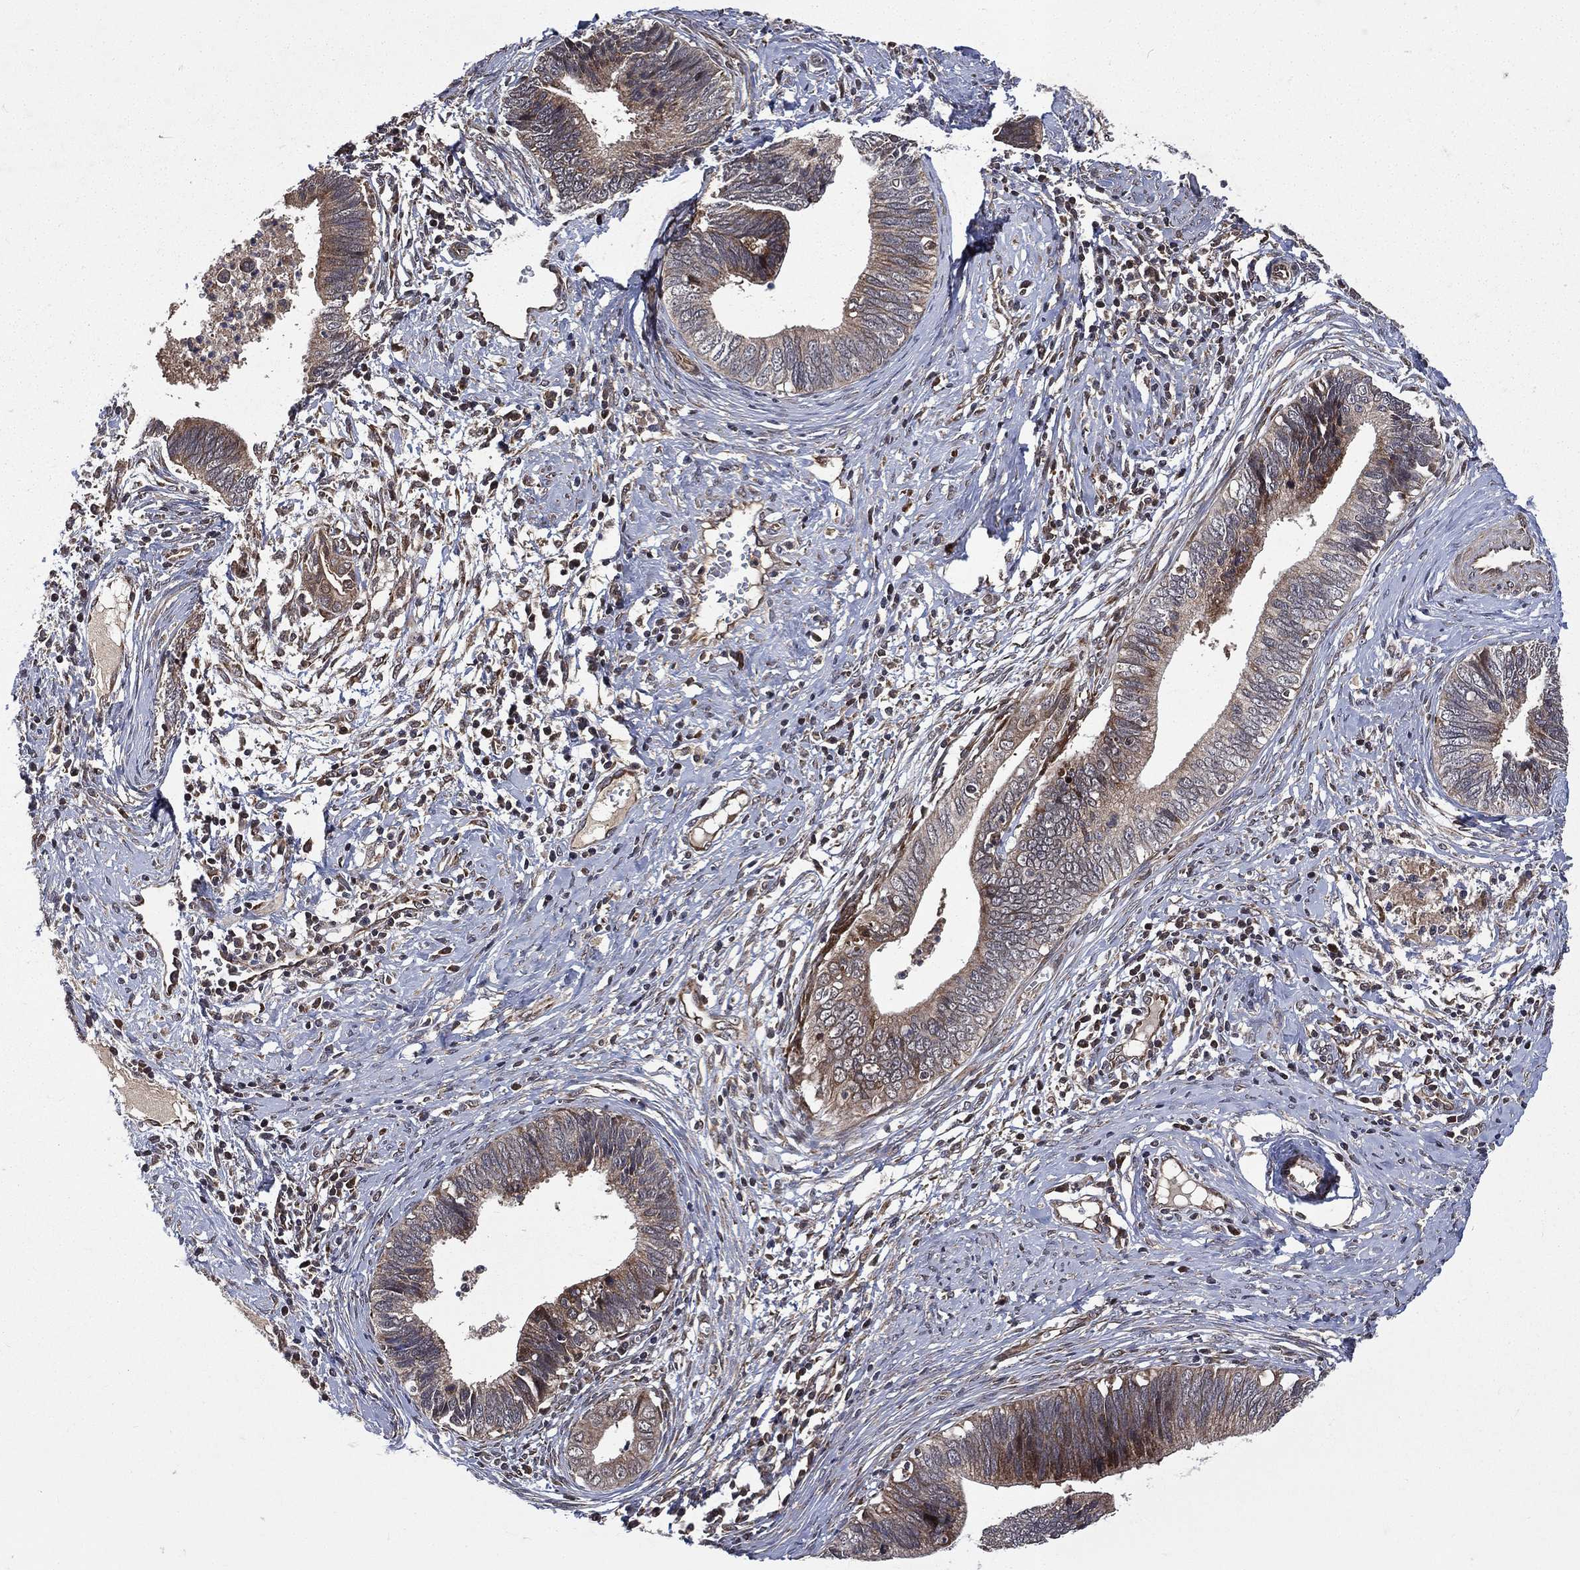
{"staining": {"intensity": "moderate", "quantity": "25%-75%", "location": "cytoplasmic/membranous"}, "tissue": "cervical cancer", "cell_type": "Tumor cells", "image_type": "cancer", "snomed": [{"axis": "morphology", "description": "Adenocarcinoma, NOS"}, {"axis": "topography", "description": "Cervix"}], "caption": "High-power microscopy captured an immunohistochemistry histopathology image of cervical cancer, revealing moderate cytoplasmic/membranous positivity in approximately 25%-75% of tumor cells.", "gene": "RAB11FIP4", "patient": {"sex": "female", "age": 42}}